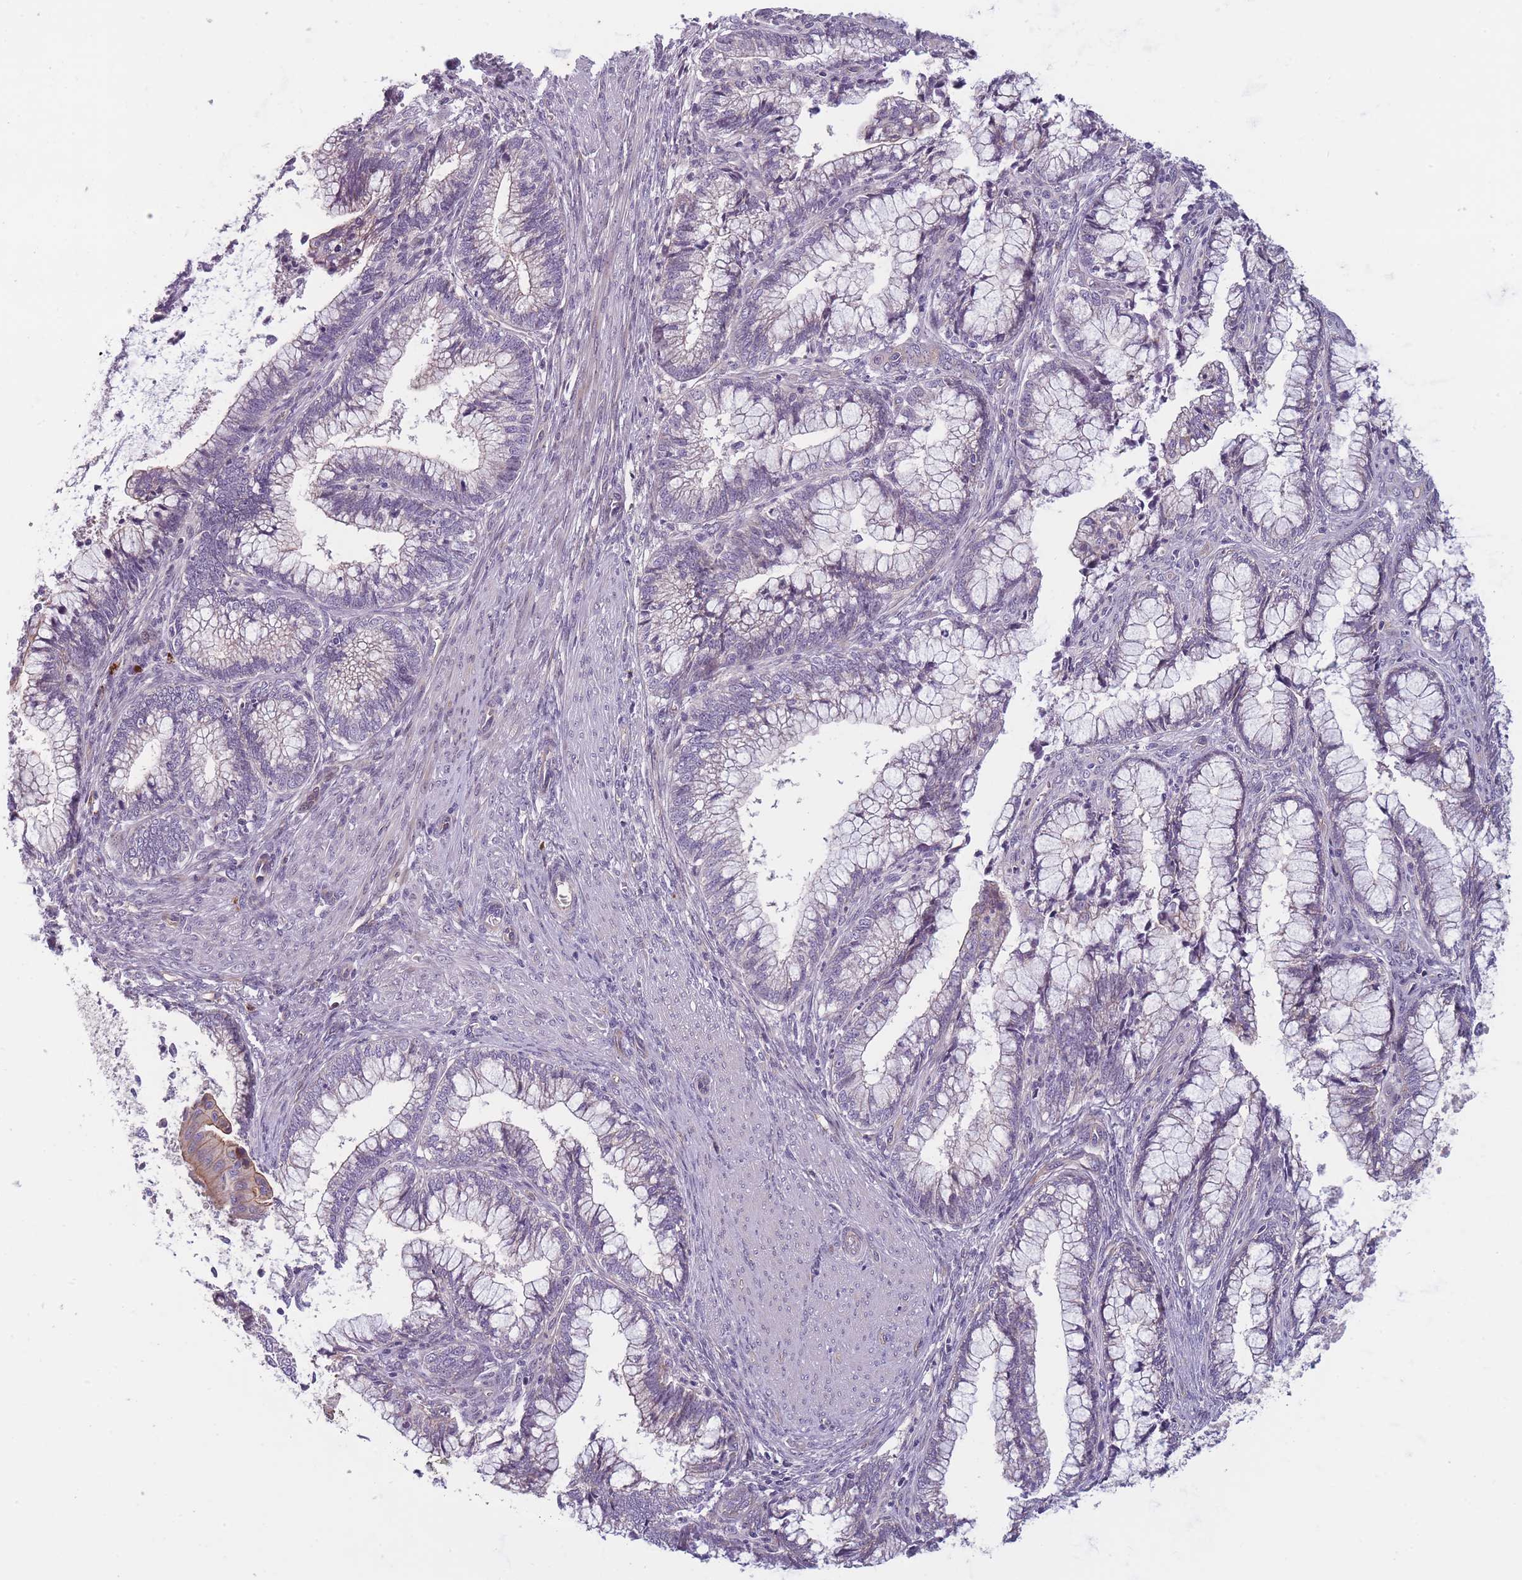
{"staining": {"intensity": "weak", "quantity": "<25%", "location": "cytoplasmic/membranous"}, "tissue": "cervical cancer", "cell_type": "Tumor cells", "image_type": "cancer", "snomed": [{"axis": "morphology", "description": "Adenocarcinoma, NOS"}, {"axis": "topography", "description": "Cervix"}], "caption": "Immunohistochemistry photomicrograph of neoplastic tissue: human adenocarcinoma (cervical) stained with DAB reveals no significant protein expression in tumor cells. (DAB (3,3'-diaminobenzidine) immunohistochemistry (IHC) with hematoxylin counter stain).", "gene": "FAM83F", "patient": {"sex": "female", "age": 44}}